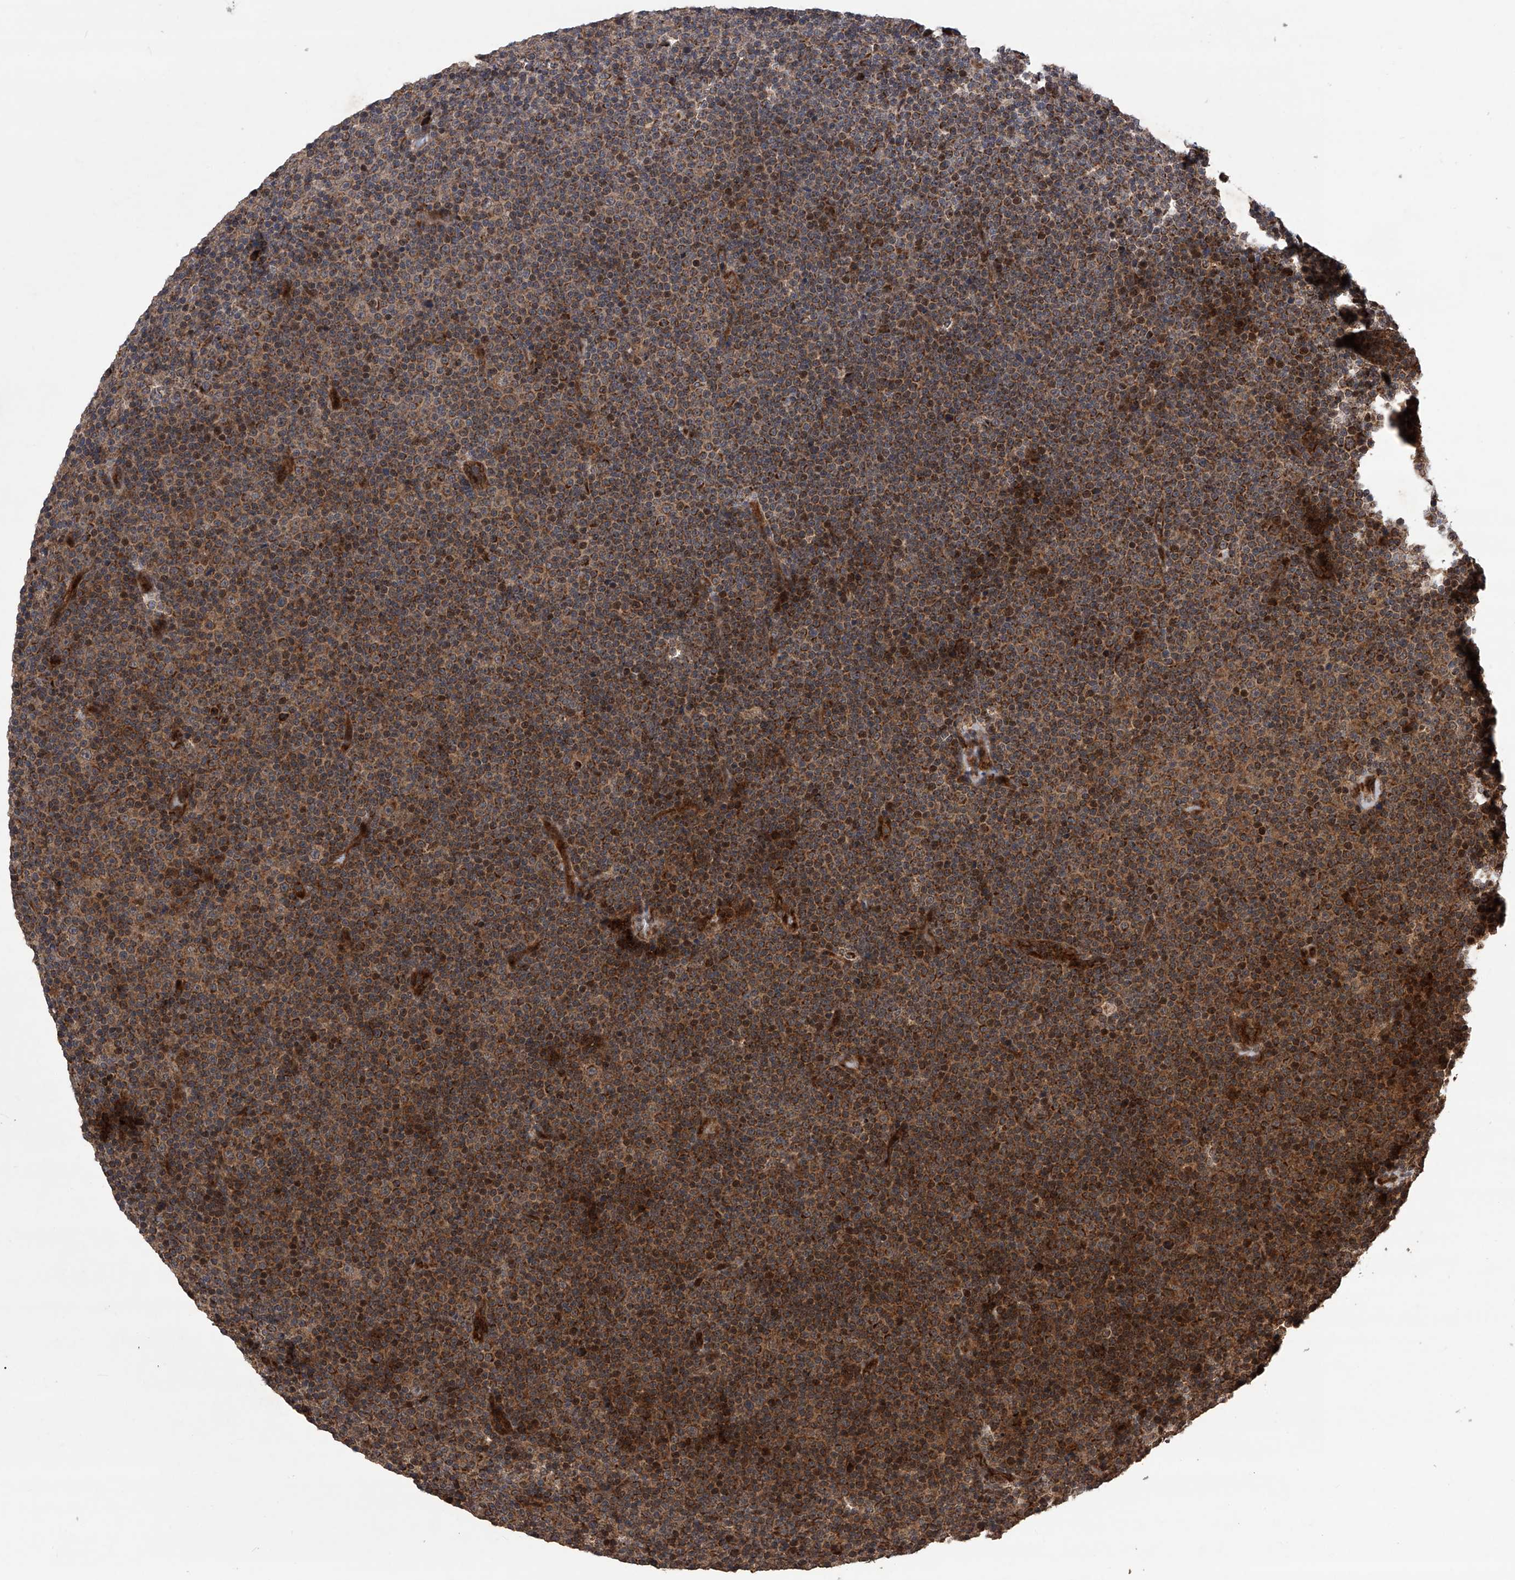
{"staining": {"intensity": "moderate", "quantity": ">75%", "location": "cytoplasmic/membranous"}, "tissue": "lymphoma", "cell_type": "Tumor cells", "image_type": "cancer", "snomed": [{"axis": "morphology", "description": "Malignant lymphoma, non-Hodgkin's type, Low grade"}, {"axis": "topography", "description": "Lymph node"}], "caption": "Human malignant lymphoma, non-Hodgkin's type (low-grade) stained with a brown dye shows moderate cytoplasmic/membranous positive expression in approximately >75% of tumor cells.", "gene": "MAP3K11", "patient": {"sex": "female", "age": 67}}